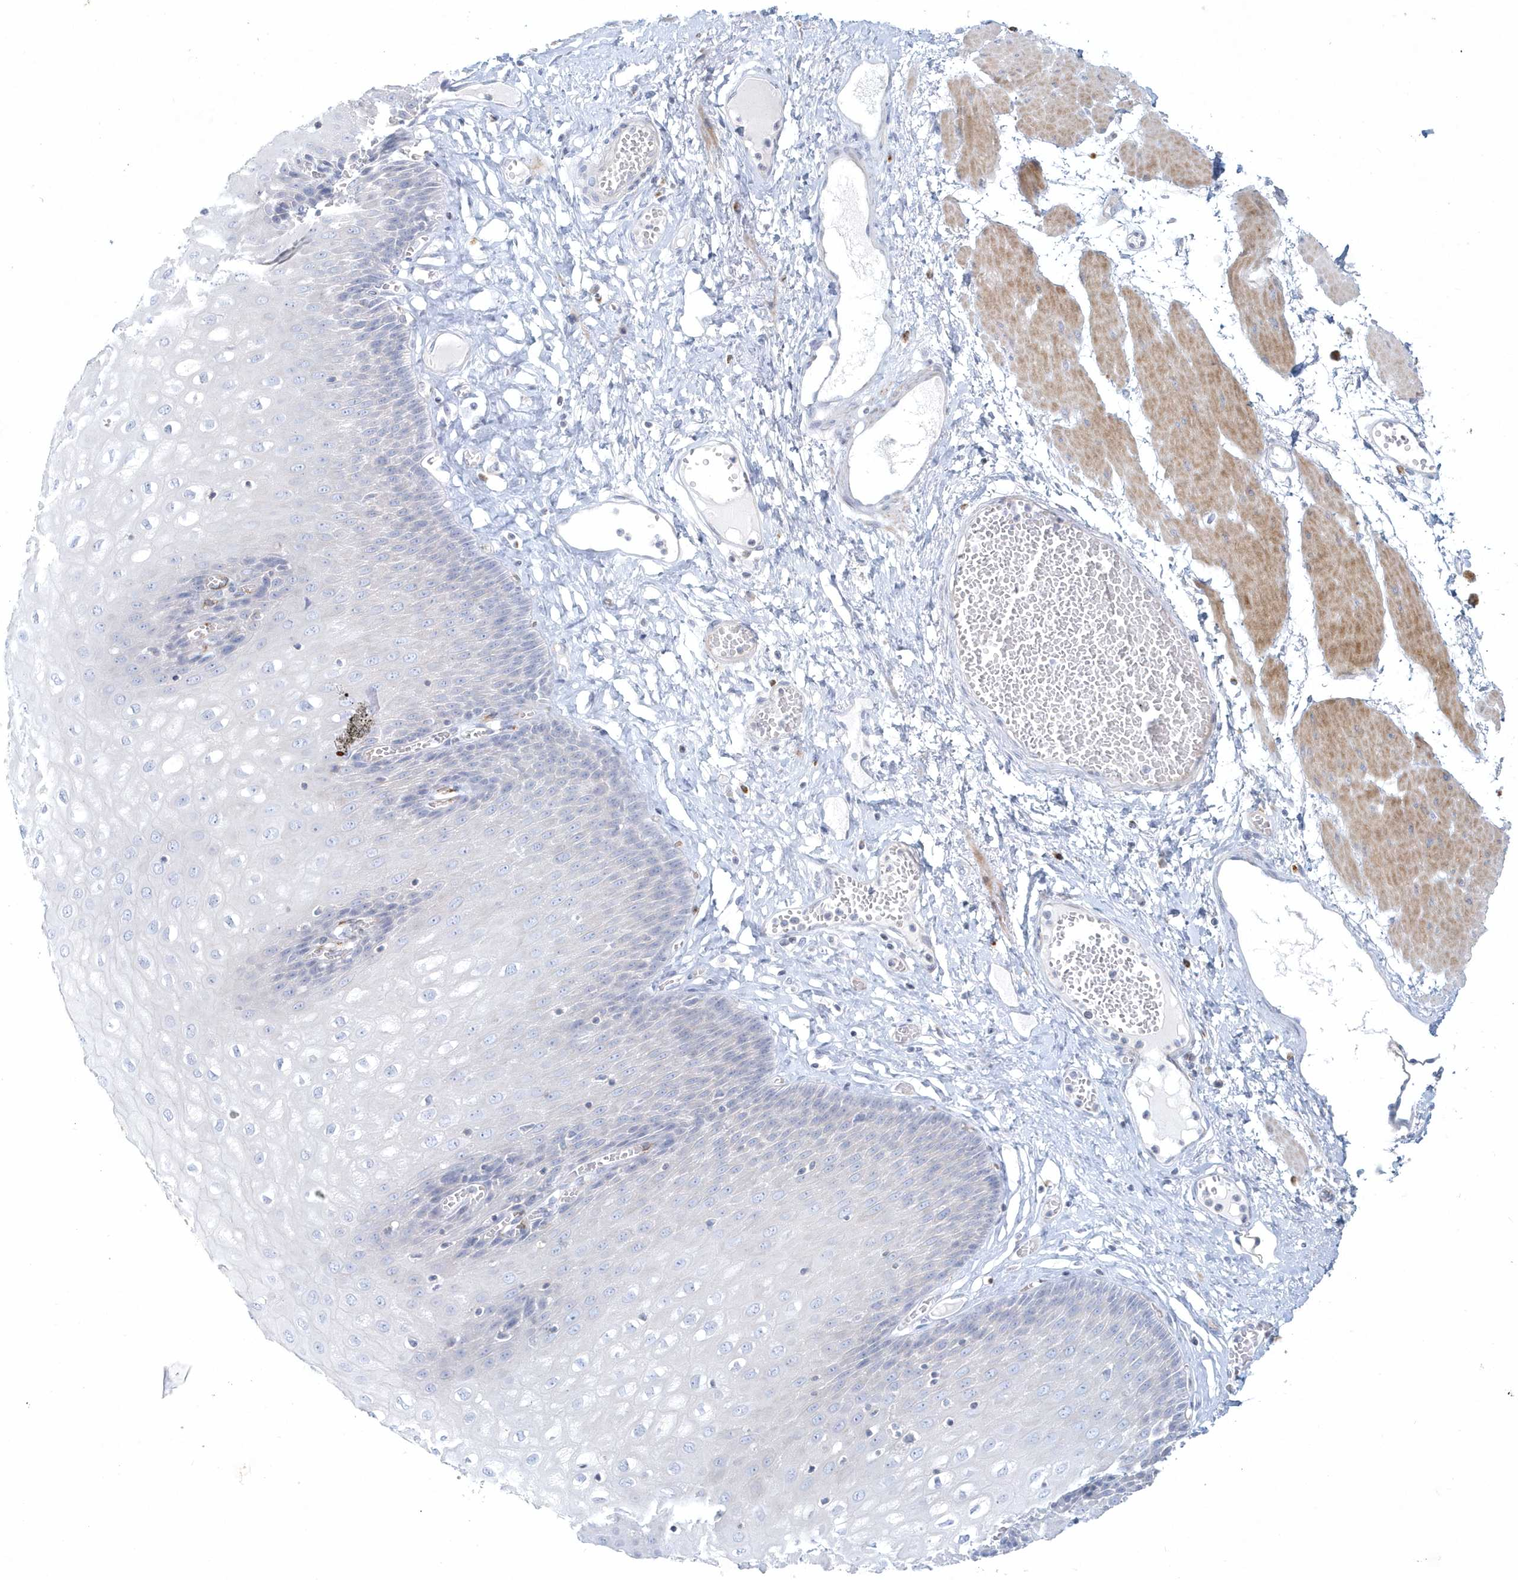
{"staining": {"intensity": "negative", "quantity": "none", "location": "none"}, "tissue": "esophagus", "cell_type": "Squamous epithelial cells", "image_type": "normal", "snomed": [{"axis": "morphology", "description": "Normal tissue, NOS"}, {"axis": "topography", "description": "Esophagus"}], "caption": "DAB (3,3'-diaminobenzidine) immunohistochemical staining of unremarkable human esophagus displays no significant positivity in squamous epithelial cells. (Immunohistochemistry, brightfield microscopy, high magnification).", "gene": "DNAH1", "patient": {"sex": "male", "age": 60}}